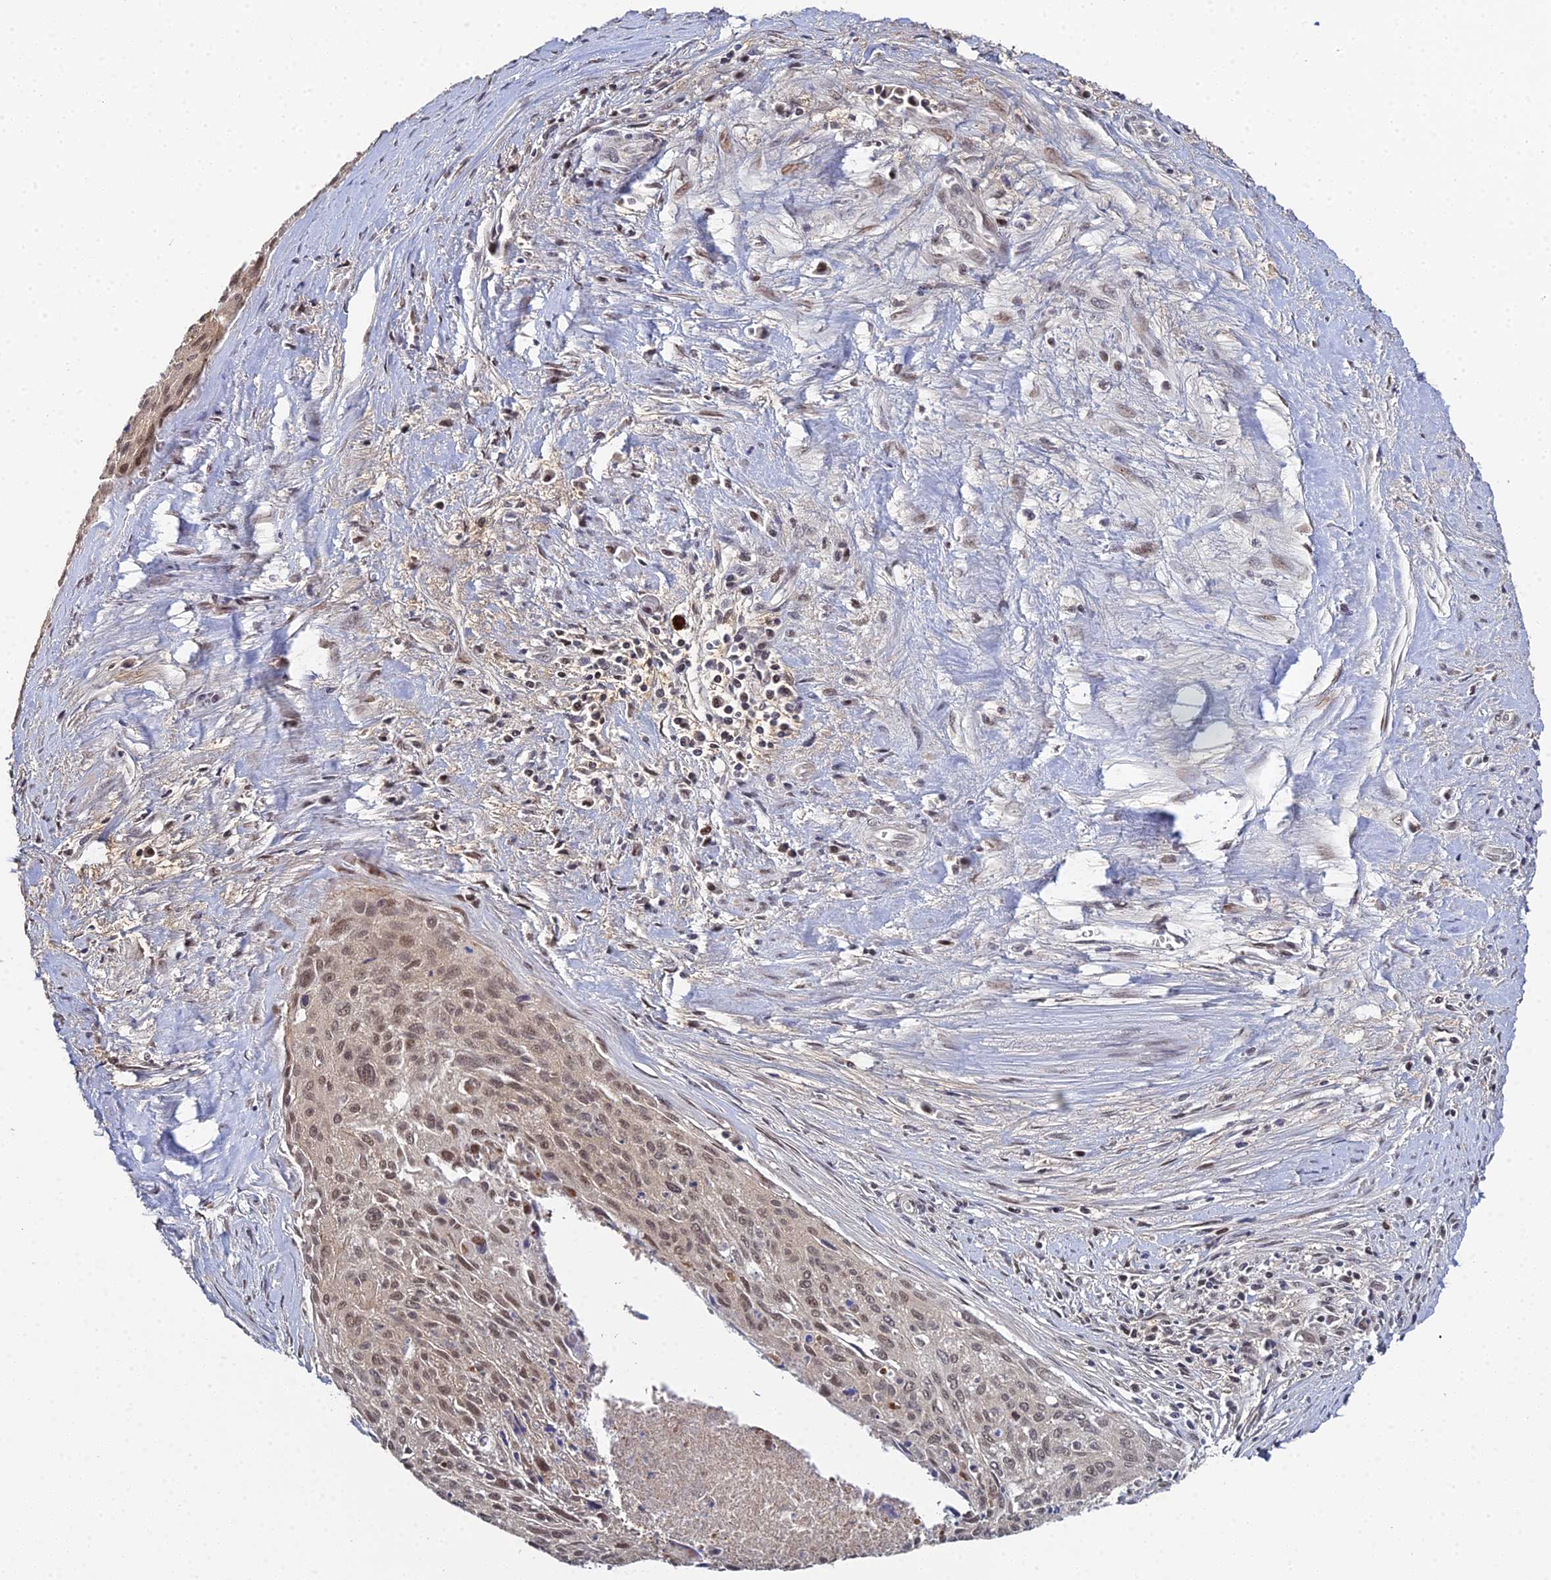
{"staining": {"intensity": "moderate", "quantity": ">75%", "location": "nuclear"}, "tissue": "cervical cancer", "cell_type": "Tumor cells", "image_type": "cancer", "snomed": [{"axis": "morphology", "description": "Squamous cell carcinoma, NOS"}, {"axis": "topography", "description": "Cervix"}], "caption": "About >75% of tumor cells in human cervical cancer demonstrate moderate nuclear protein positivity as visualized by brown immunohistochemical staining.", "gene": "ERCC5", "patient": {"sex": "female", "age": 55}}